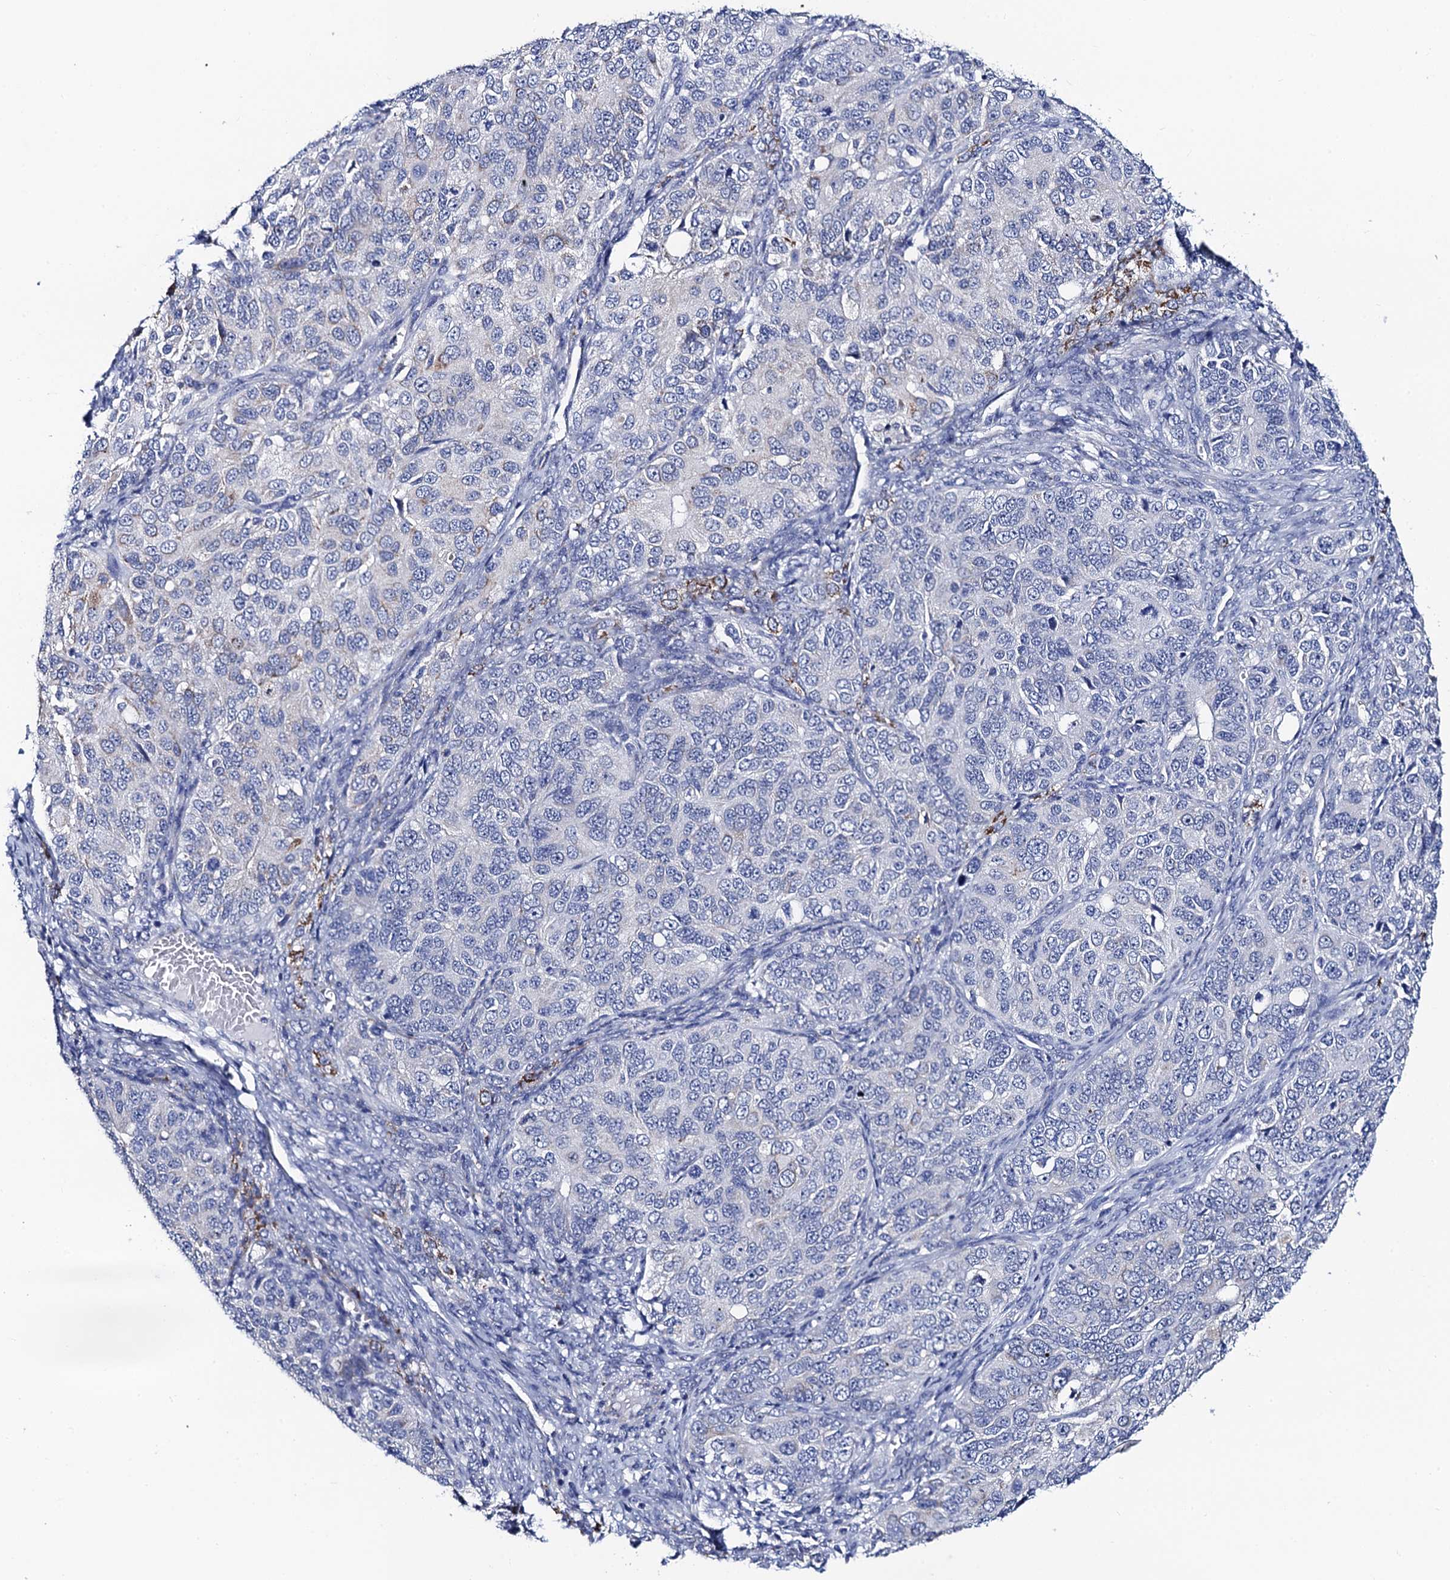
{"staining": {"intensity": "negative", "quantity": "none", "location": "none"}, "tissue": "ovarian cancer", "cell_type": "Tumor cells", "image_type": "cancer", "snomed": [{"axis": "morphology", "description": "Carcinoma, endometroid"}, {"axis": "topography", "description": "Ovary"}], "caption": "Ovarian endometroid carcinoma was stained to show a protein in brown. There is no significant staining in tumor cells.", "gene": "ACADSB", "patient": {"sex": "female", "age": 51}}